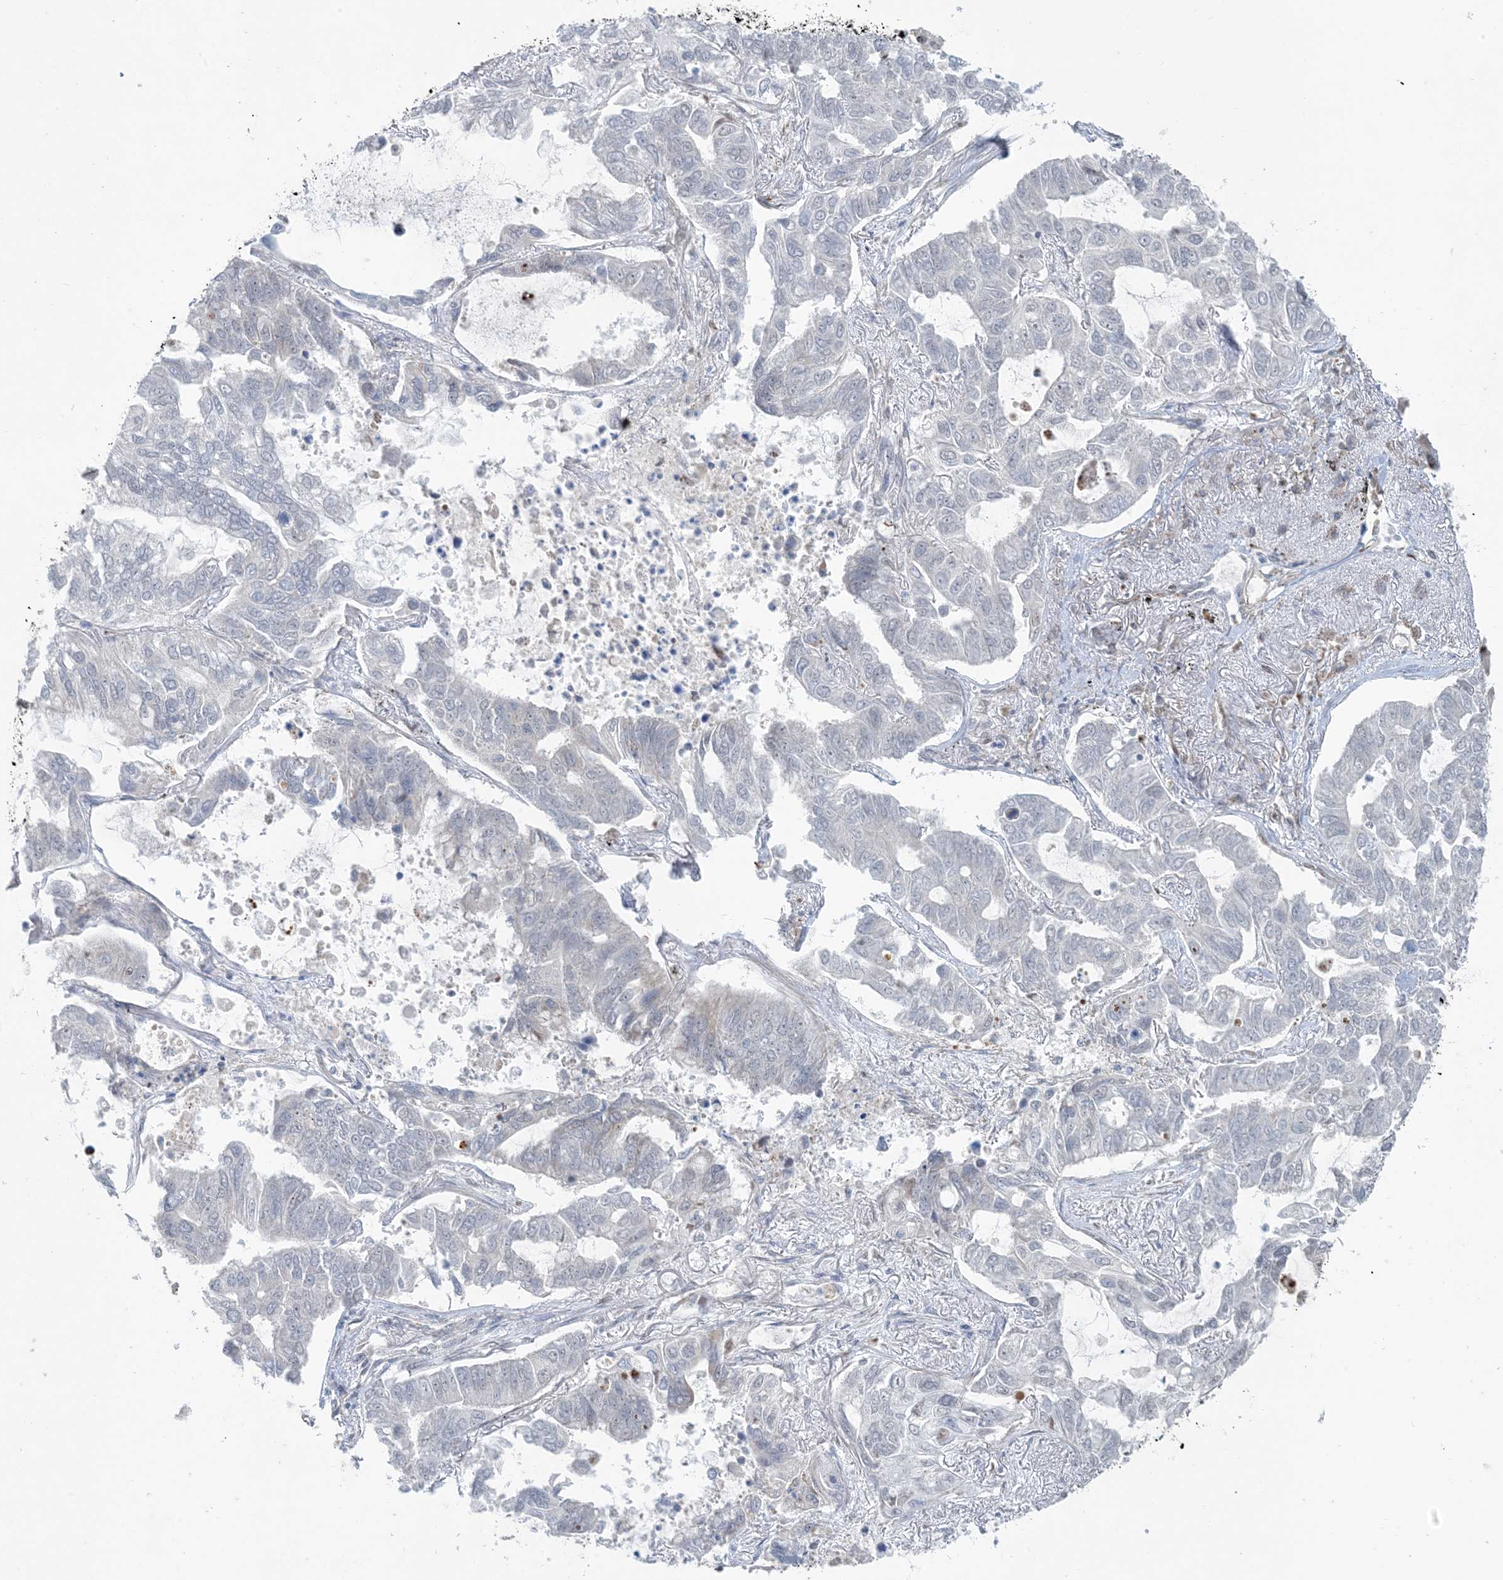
{"staining": {"intensity": "negative", "quantity": "none", "location": "none"}, "tissue": "lung cancer", "cell_type": "Tumor cells", "image_type": "cancer", "snomed": [{"axis": "morphology", "description": "Adenocarcinoma, NOS"}, {"axis": "topography", "description": "Lung"}], "caption": "Tumor cells are negative for protein expression in human lung cancer.", "gene": "CHCHD4", "patient": {"sex": "male", "age": 64}}